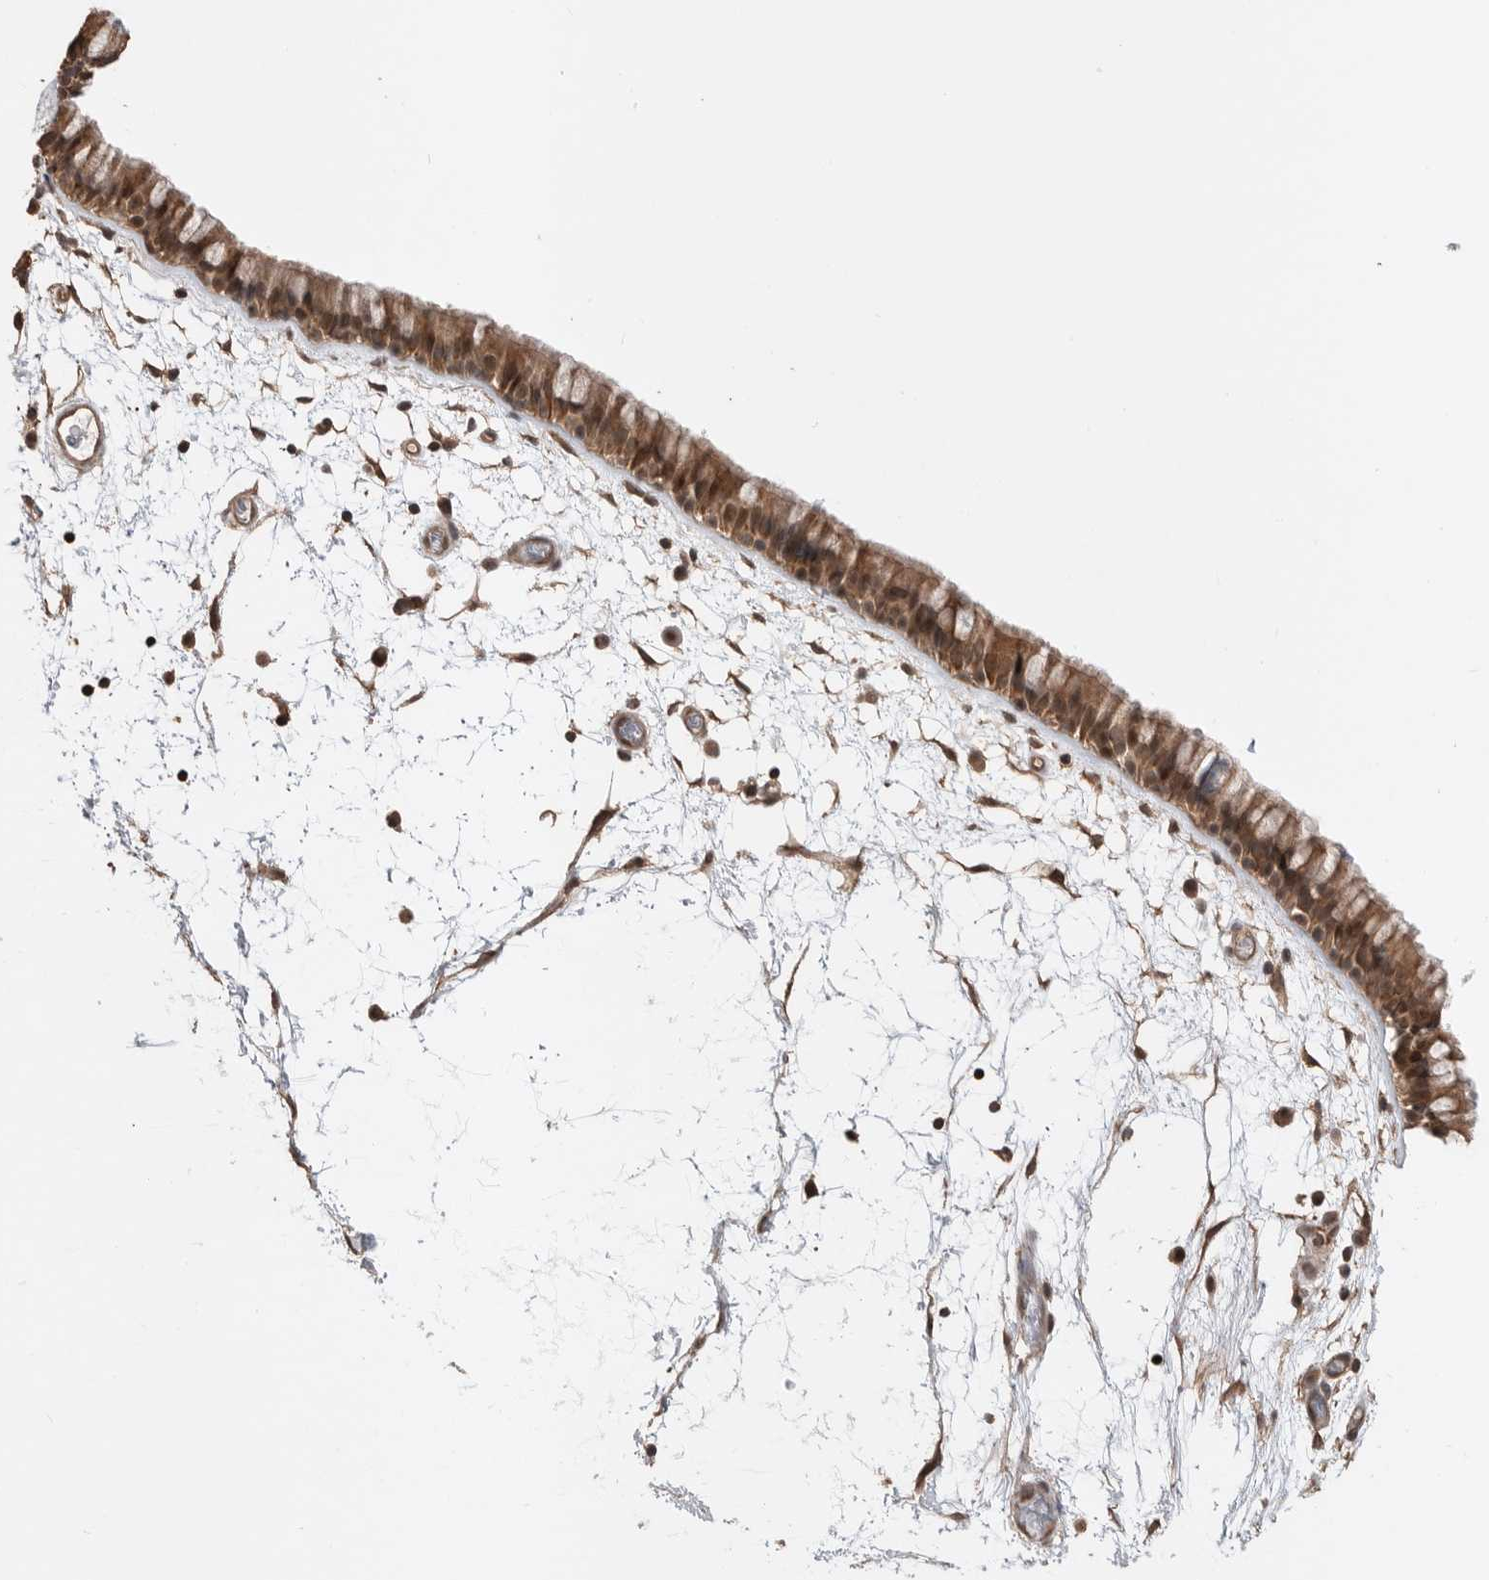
{"staining": {"intensity": "moderate", "quantity": ">75%", "location": "cytoplasmic/membranous,nuclear"}, "tissue": "nasopharynx", "cell_type": "Respiratory epithelial cells", "image_type": "normal", "snomed": [{"axis": "morphology", "description": "Normal tissue, NOS"}, {"axis": "morphology", "description": "Inflammation, NOS"}, {"axis": "topography", "description": "Nasopharynx"}], "caption": "Protein expression analysis of unremarkable nasopharynx shows moderate cytoplasmic/membranous,nuclear staining in about >75% of respiratory epithelial cells. Nuclei are stained in blue.", "gene": "PEAK1", "patient": {"sex": "male", "age": 48}}